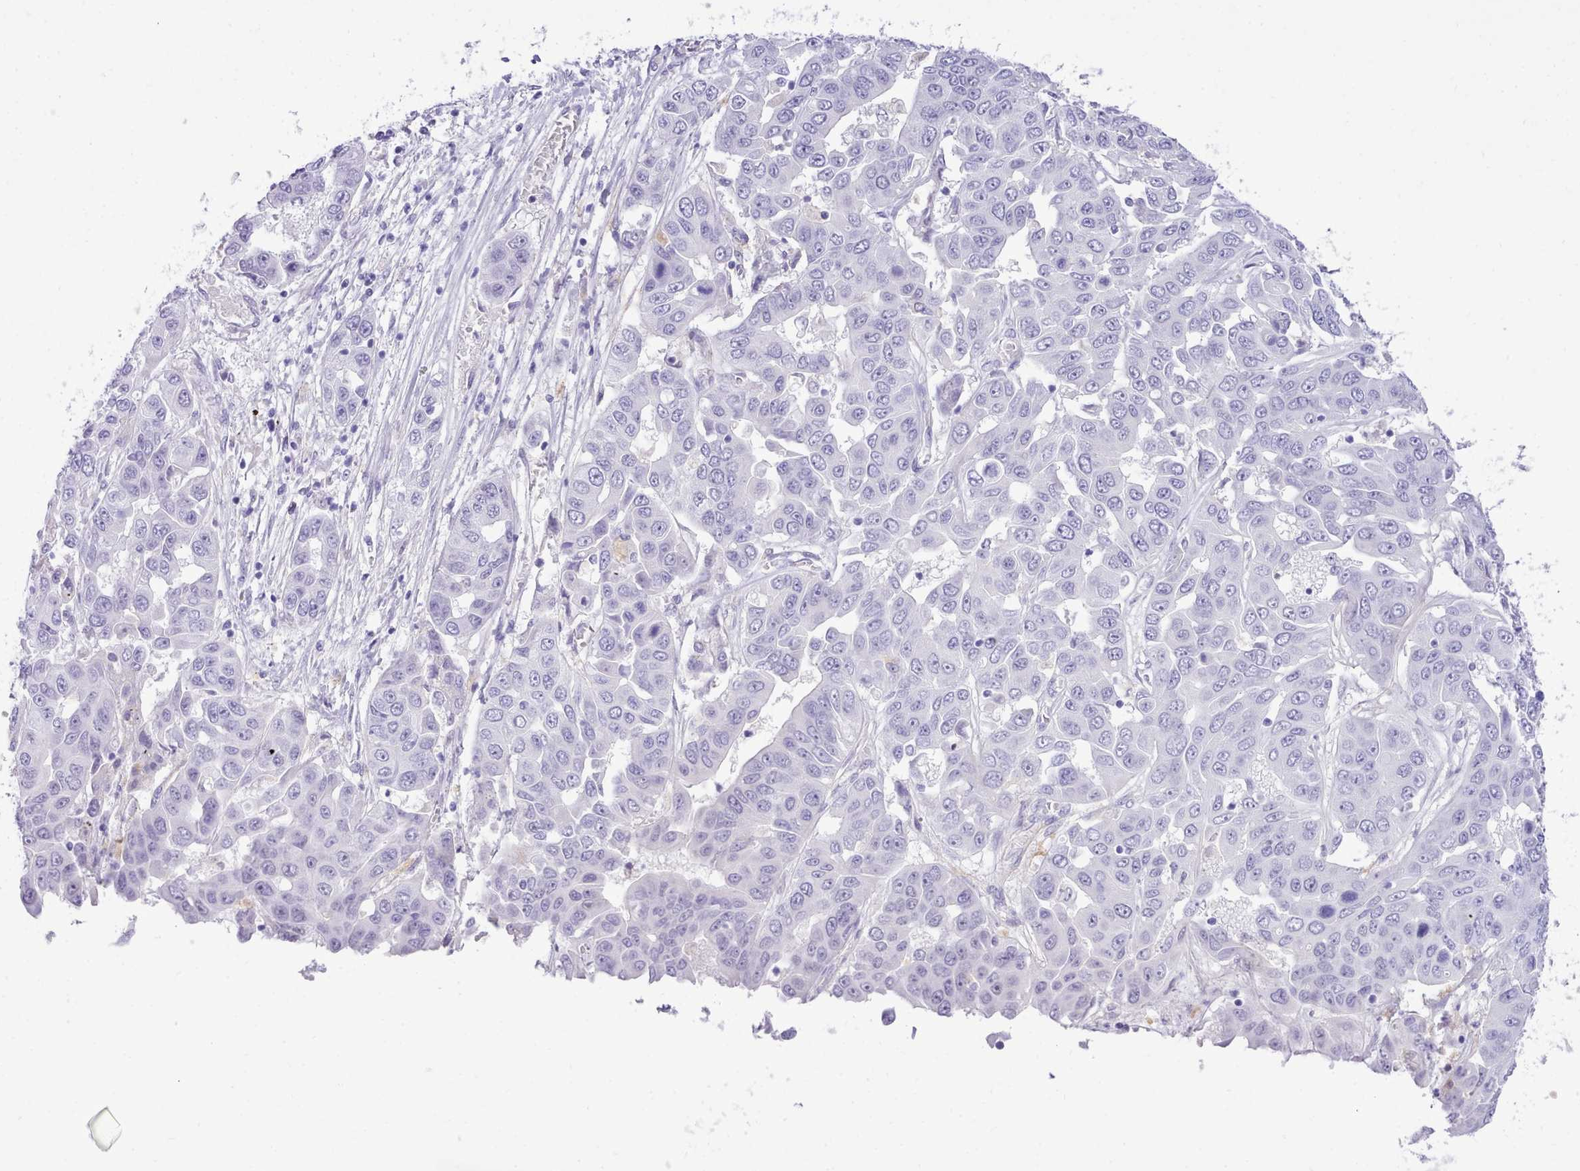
{"staining": {"intensity": "negative", "quantity": "none", "location": "none"}, "tissue": "liver cancer", "cell_type": "Tumor cells", "image_type": "cancer", "snomed": [{"axis": "morphology", "description": "Cholangiocarcinoma"}, {"axis": "topography", "description": "Liver"}], "caption": "This is an IHC image of liver cancer (cholangiocarcinoma). There is no staining in tumor cells.", "gene": "LRRC37A", "patient": {"sex": "female", "age": 52}}